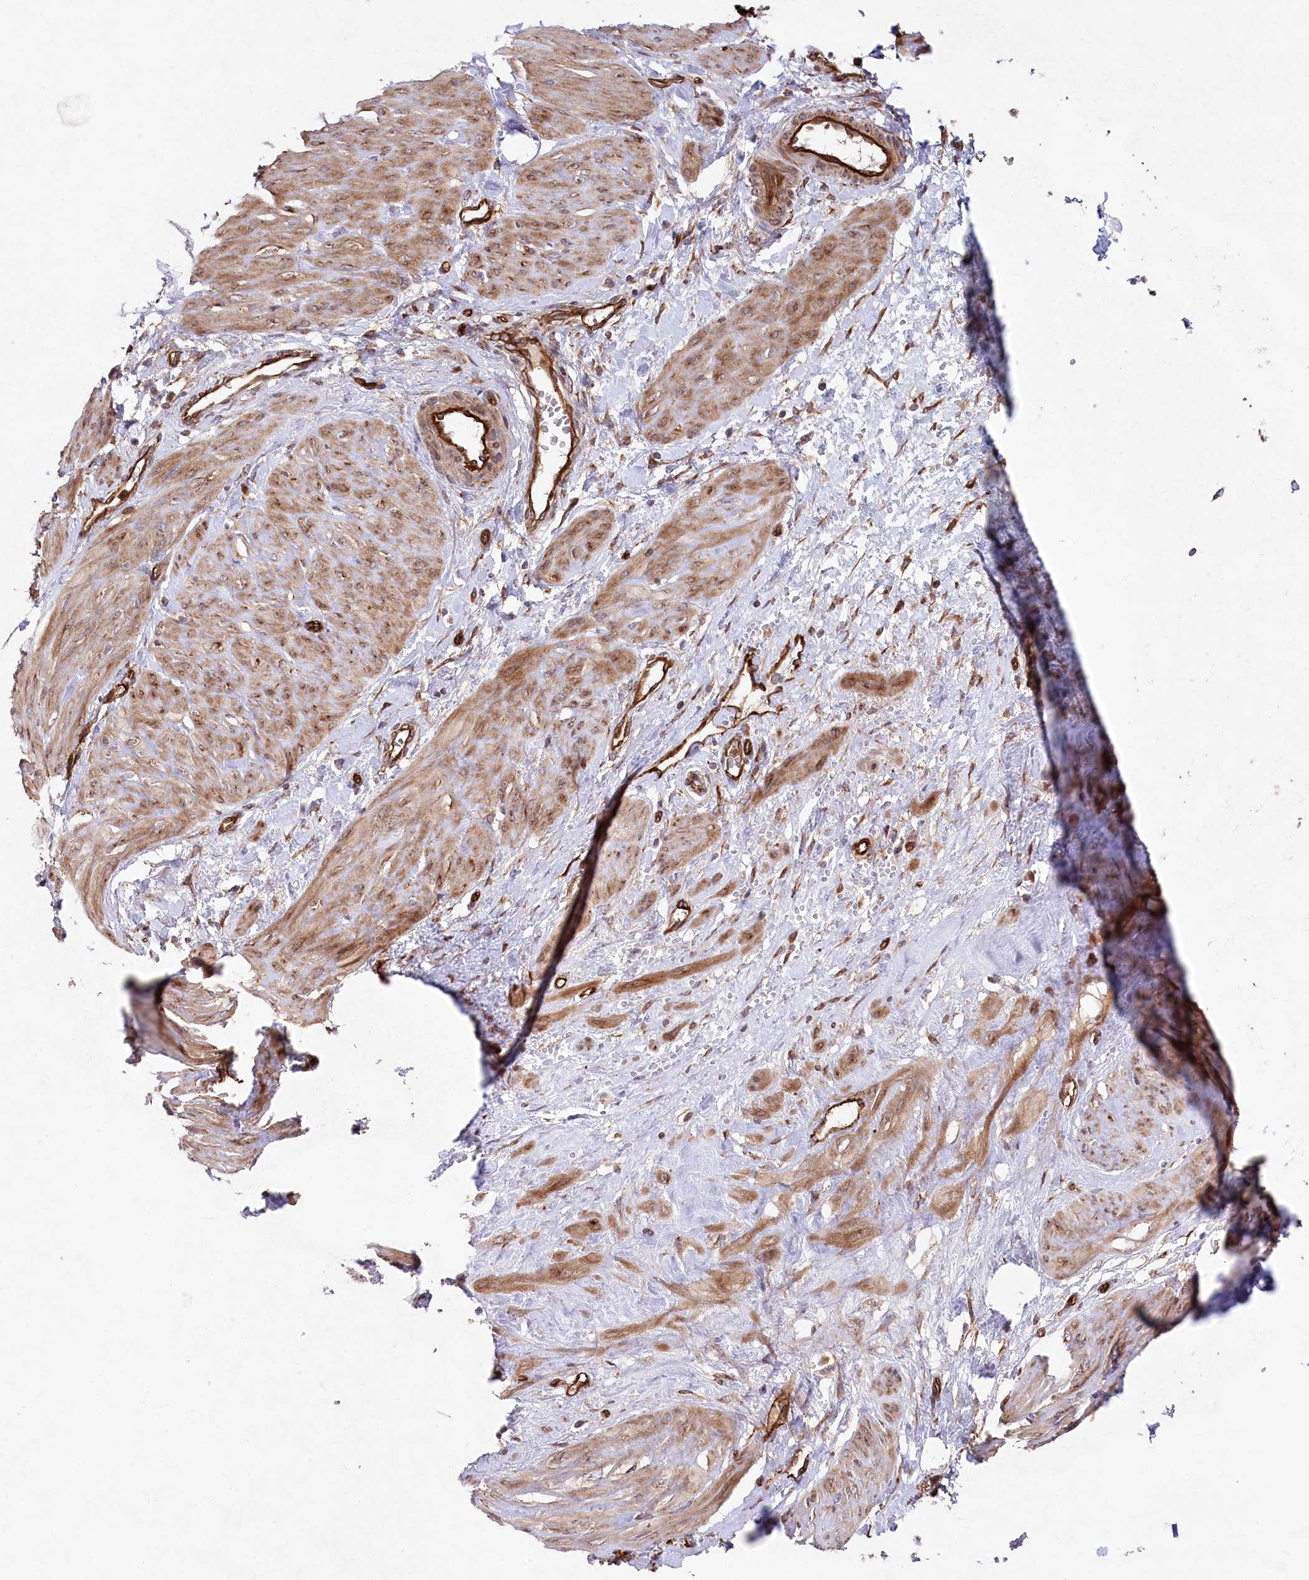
{"staining": {"intensity": "moderate", "quantity": ">75%", "location": "cytoplasmic/membranous"}, "tissue": "smooth muscle", "cell_type": "Smooth muscle cells", "image_type": "normal", "snomed": [{"axis": "morphology", "description": "Normal tissue, NOS"}, {"axis": "topography", "description": "Endometrium"}], "caption": "Immunohistochemistry (IHC) of normal human smooth muscle exhibits medium levels of moderate cytoplasmic/membranous expression in about >75% of smooth muscle cells.", "gene": "MTPAP", "patient": {"sex": "female", "age": 33}}